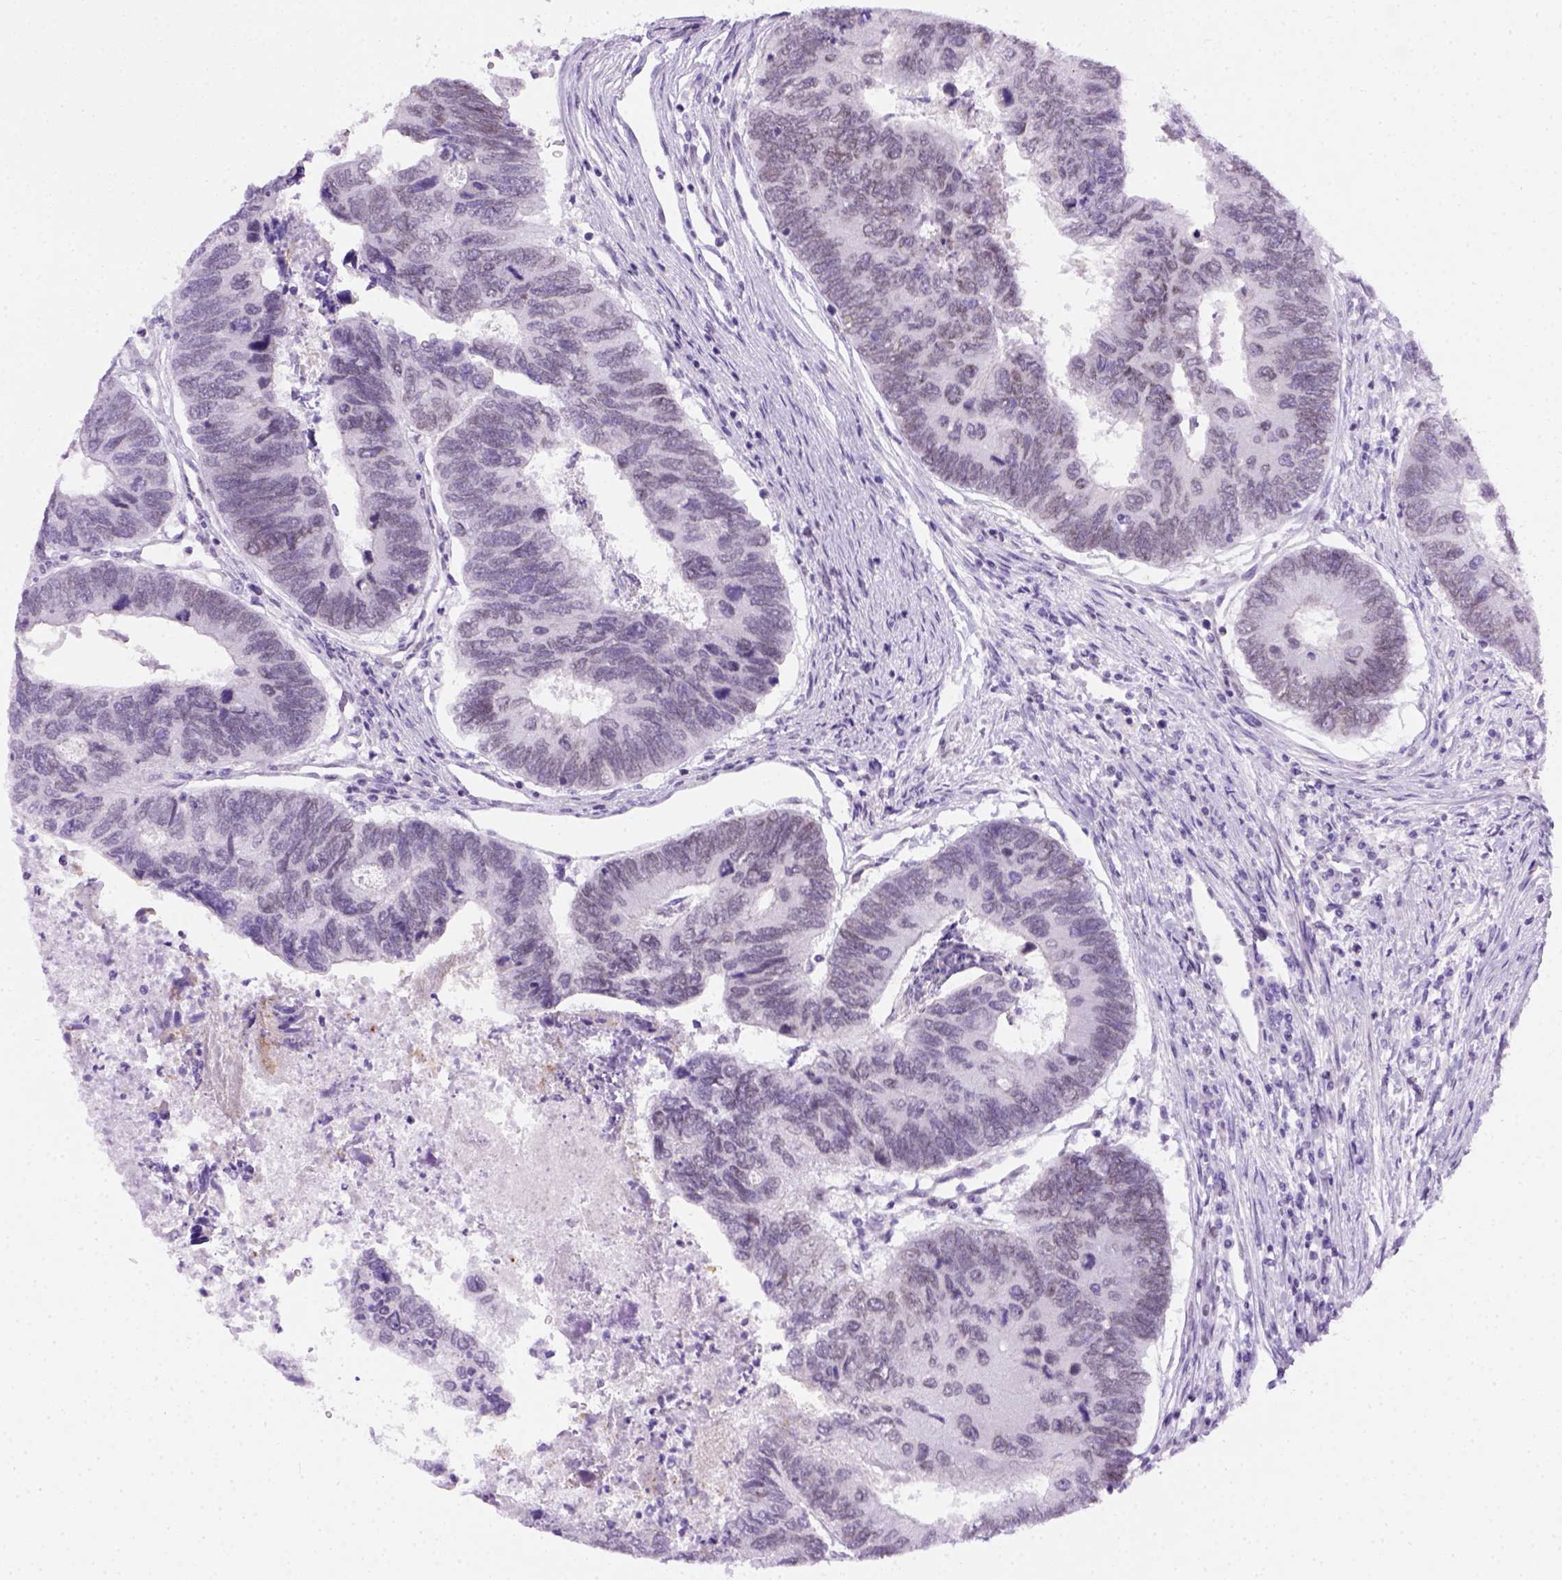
{"staining": {"intensity": "negative", "quantity": "none", "location": "none"}, "tissue": "colorectal cancer", "cell_type": "Tumor cells", "image_type": "cancer", "snomed": [{"axis": "morphology", "description": "Adenocarcinoma, NOS"}, {"axis": "topography", "description": "Colon"}], "caption": "A micrograph of human colorectal cancer (adenocarcinoma) is negative for staining in tumor cells.", "gene": "FAM184B", "patient": {"sex": "female", "age": 67}}